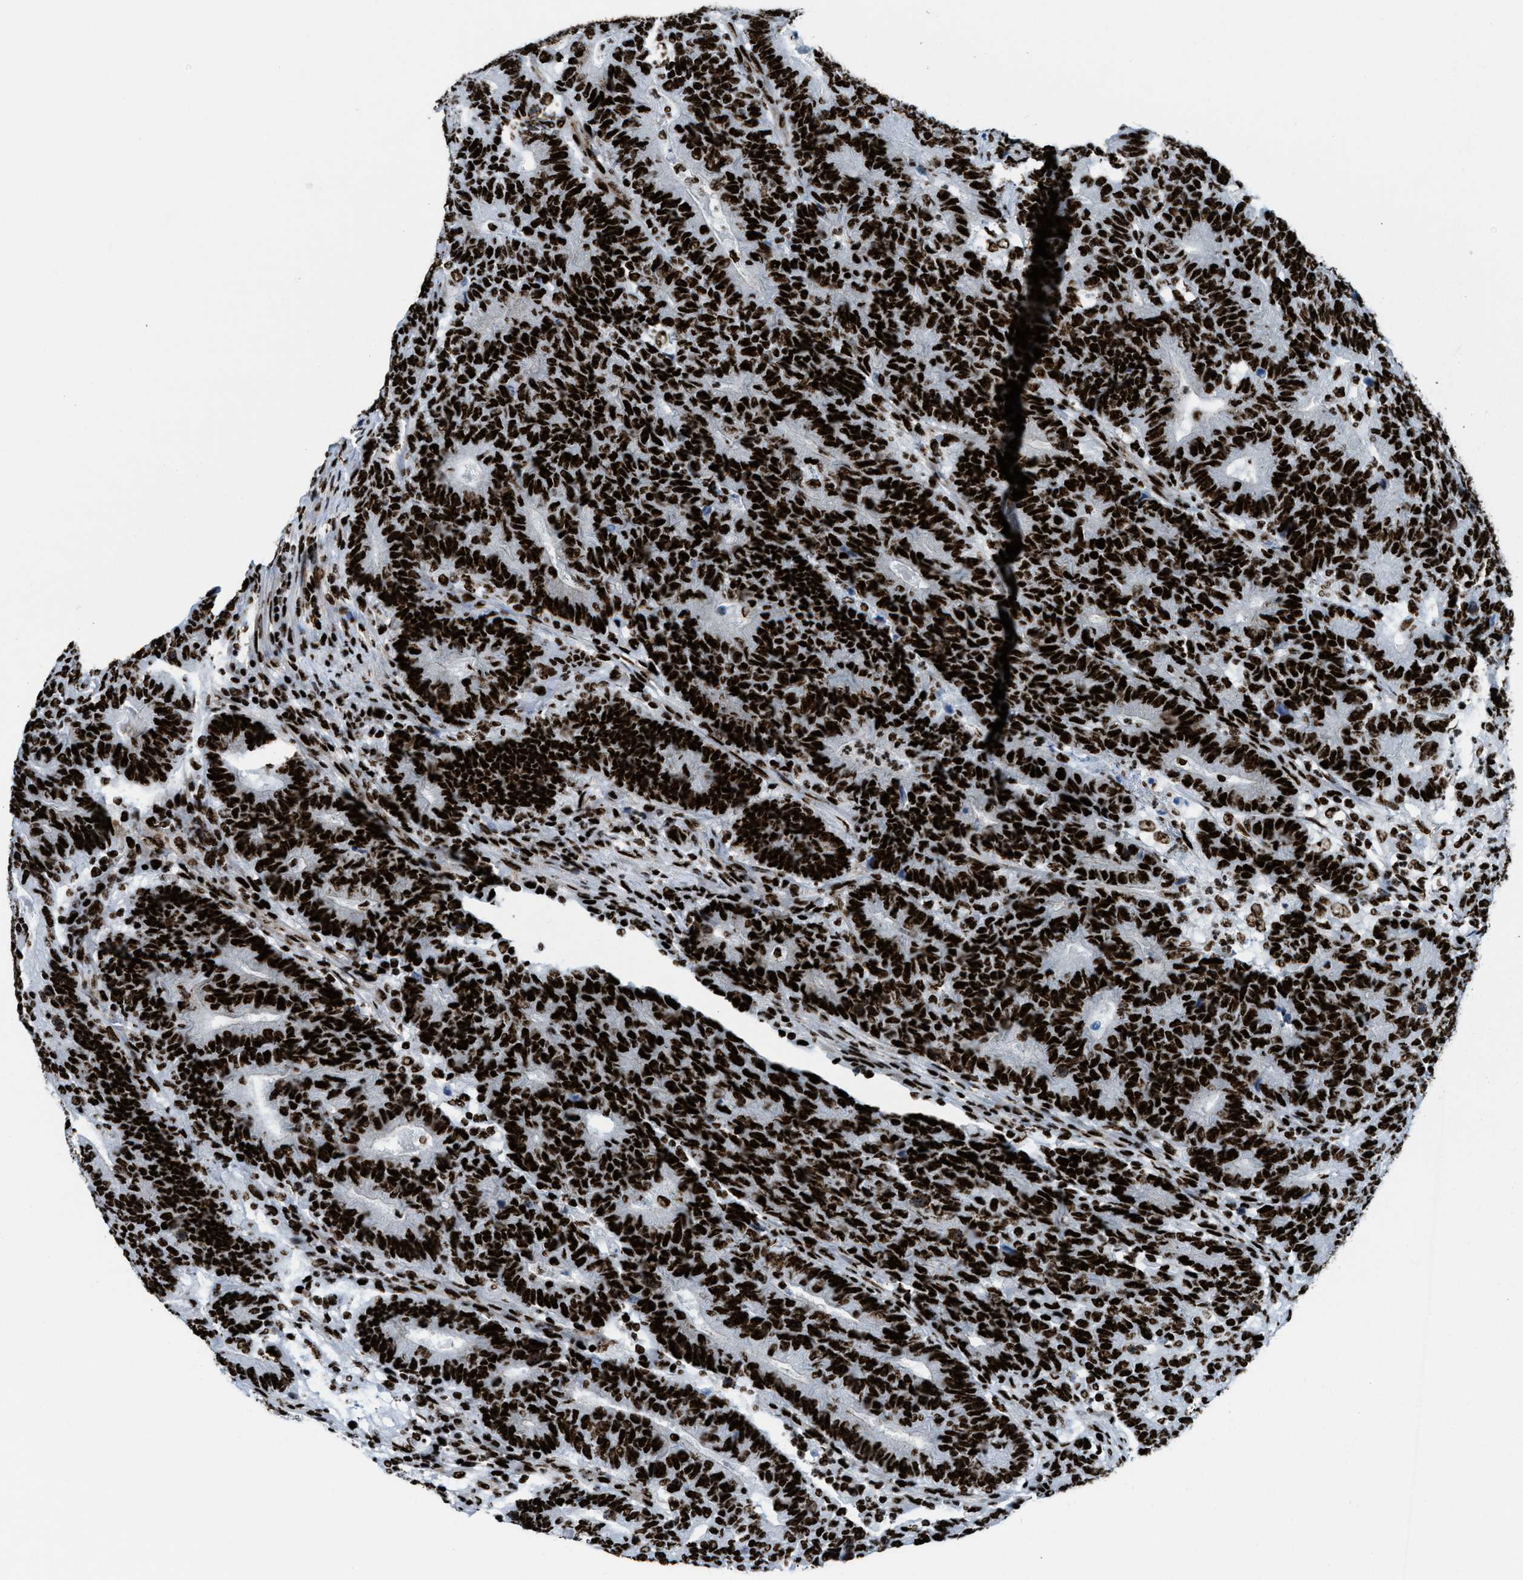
{"staining": {"intensity": "strong", "quantity": ">75%", "location": "nuclear"}, "tissue": "colorectal cancer", "cell_type": "Tumor cells", "image_type": "cancer", "snomed": [{"axis": "morphology", "description": "Normal tissue, NOS"}, {"axis": "morphology", "description": "Adenocarcinoma, NOS"}, {"axis": "topography", "description": "Colon"}], "caption": "Colorectal cancer stained with immunohistochemistry (IHC) shows strong nuclear positivity in about >75% of tumor cells.", "gene": "NONO", "patient": {"sex": "female", "age": 75}}